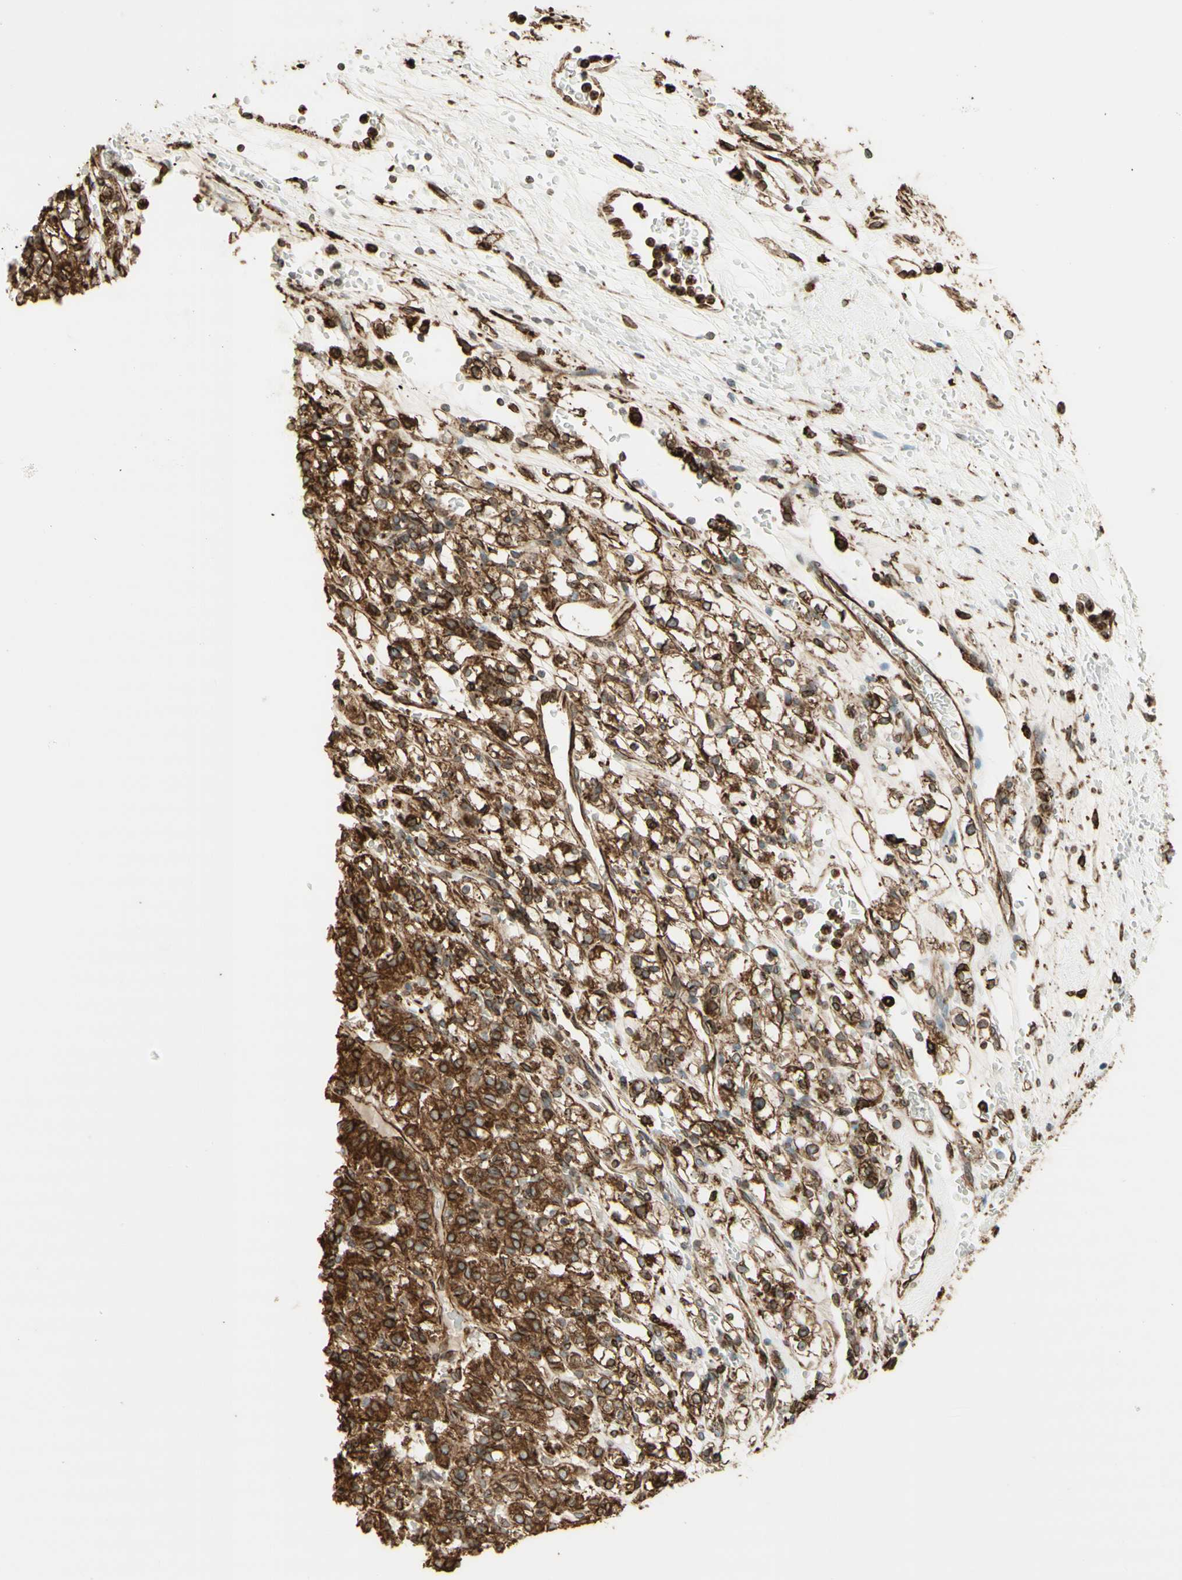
{"staining": {"intensity": "strong", "quantity": ">75%", "location": "cytoplasmic/membranous"}, "tissue": "renal cancer", "cell_type": "Tumor cells", "image_type": "cancer", "snomed": [{"axis": "morphology", "description": "Normal tissue, NOS"}, {"axis": "morphology", "description": "Adenocarcinoma, NOS"}, {"axis": "topography", "description": "Kidney"}], "caption": "An image of human renal cancer stained for a protein demonstrates strong cytoplasmic/membranous brown staining in tumor cells.", "gene": "CANX", "patient": {"sex": "female", "age": 72}}